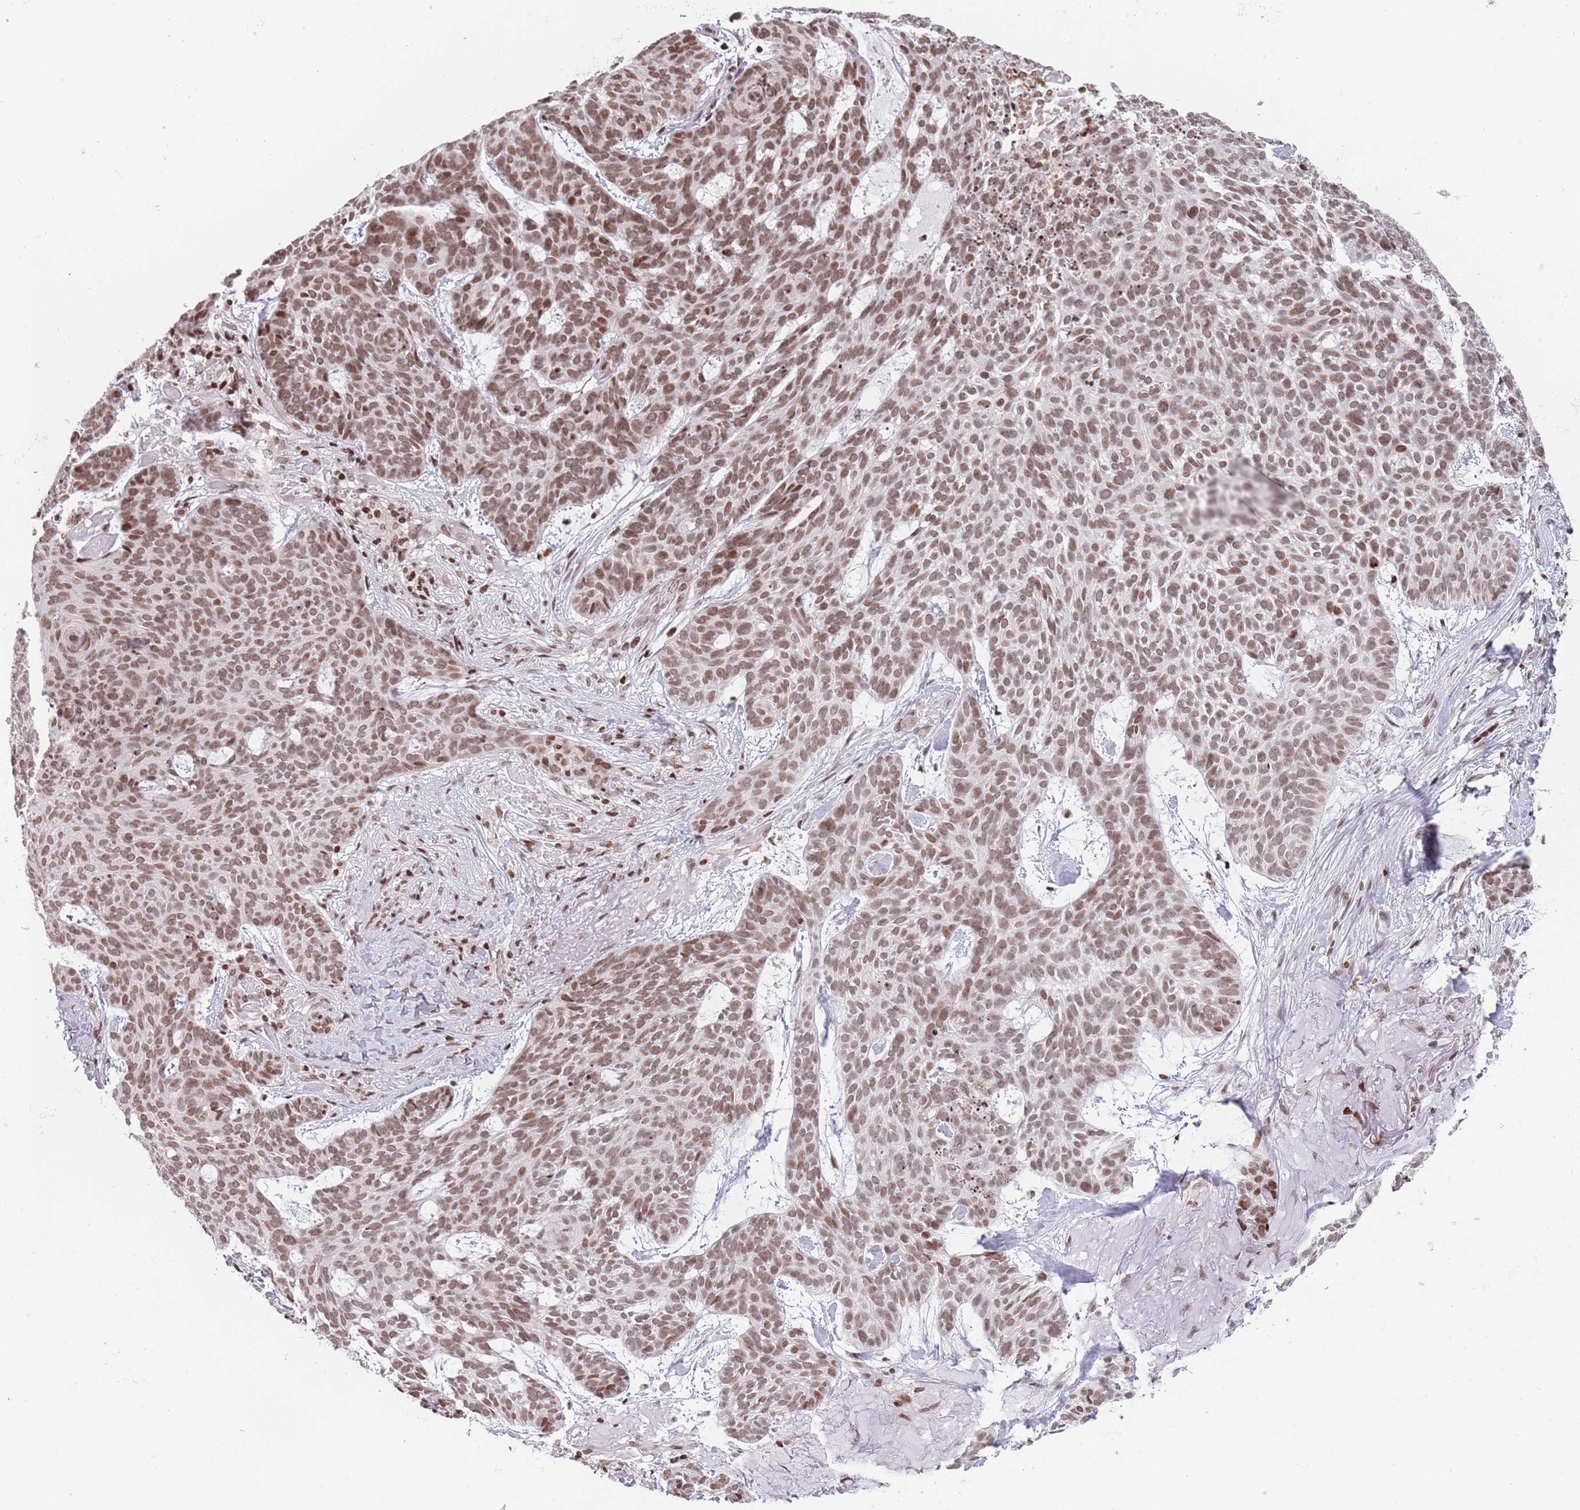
{"staining": {"intensity": "moderate", "quantity": ">75%", "location": "nuclear"}, "tissue": "skin cancer", "cell_type": "Tumor cells", "image_type": "cancer", "snomed": [{"axis": "morphology", "description": "Basal cell carcinoma"}, {"axis": "topography", "description": "Skin"}], "caption": "Human skin basal cell carcinoma stained with a brown dye shows moderate nuclear positive expression in approximately >75% of tumor cells.", "gene": "SH3RF3", "patient": {"sex": "female", "age": 89}}